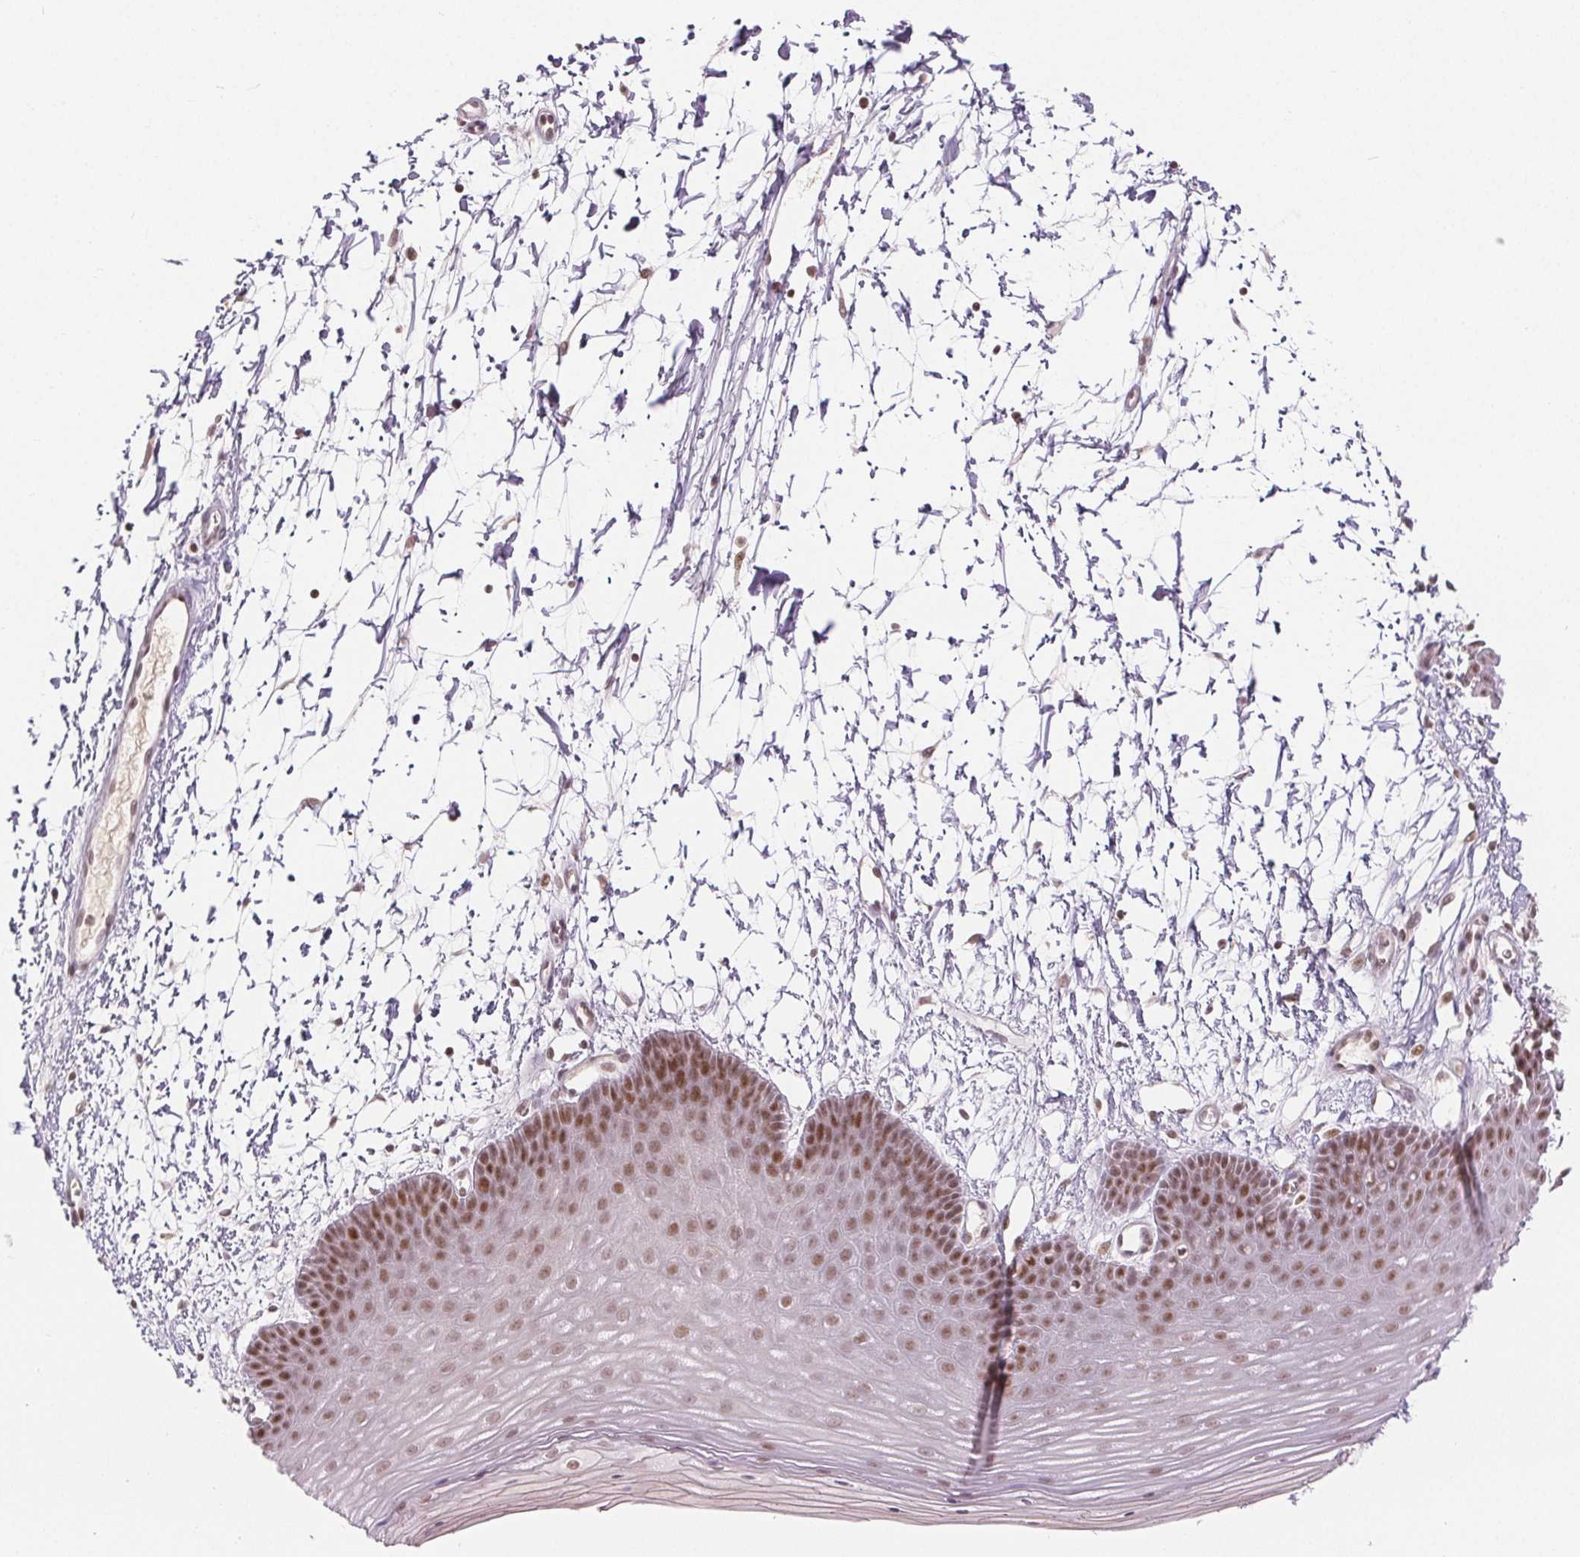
{"staining": {"intensity": "moderate", "quantity": "25%-75%", "location": "nuclear"}, "tissue": "skin", "cell_type": "Epidermal cells", "image_type": "normal", "snomed": [{"axis": "morphology", "description": "Normal tissue, NOS"}, {"axis": "topography", "description": "Anal"}], "caption": "Normal skin was stained to show a protein in brown. There is medium levels of moderate nuclear positivity in approximately 25%-75% of epidermal cells.", "gene": "DEK", "patient": {"sex": "male", "age": 53}}